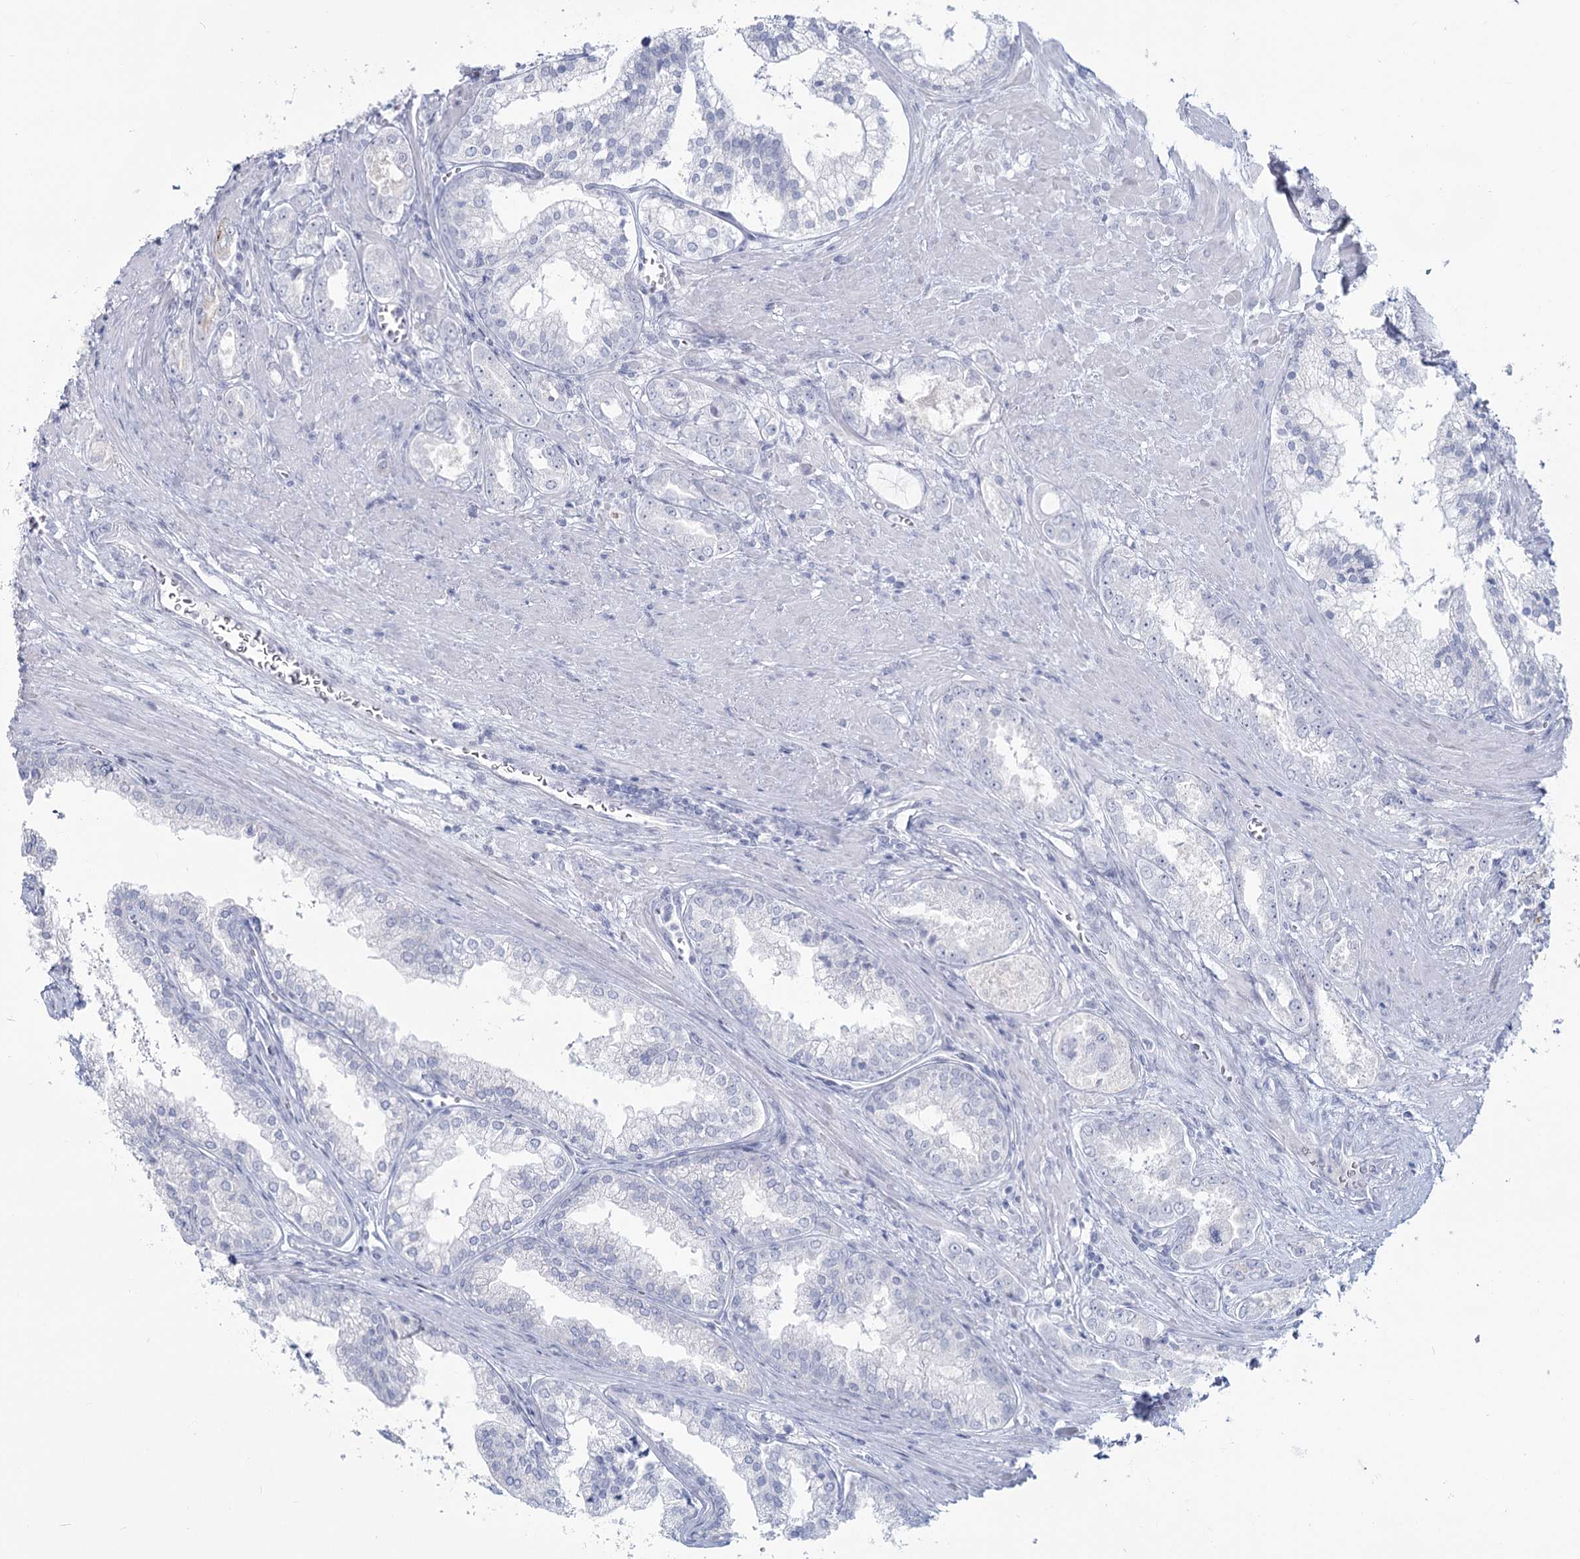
{"staining": {"intensity": "negative", "quantity": "none", "location": "none"}, "tissue": "prostate cancer", "cell_type": "Tumor cells", "image_type": "cancer", "snomed": [{"axis": "morphology", "description": "Adenocarcinoma, High grade"}, {"axis": "topography", "description": "Prostate"}], "caption": "Photomicrograph shows no protein staining in tumor cells of prostate cancer (high-grade adenocarcinoma) tissue. (DAB (3,3'-diaminobenzidine) IHC visualized using brightfield microscopy, high magnification).", "gene": "SLC6A19", "patient": {"sex": "male", "age": 72}}